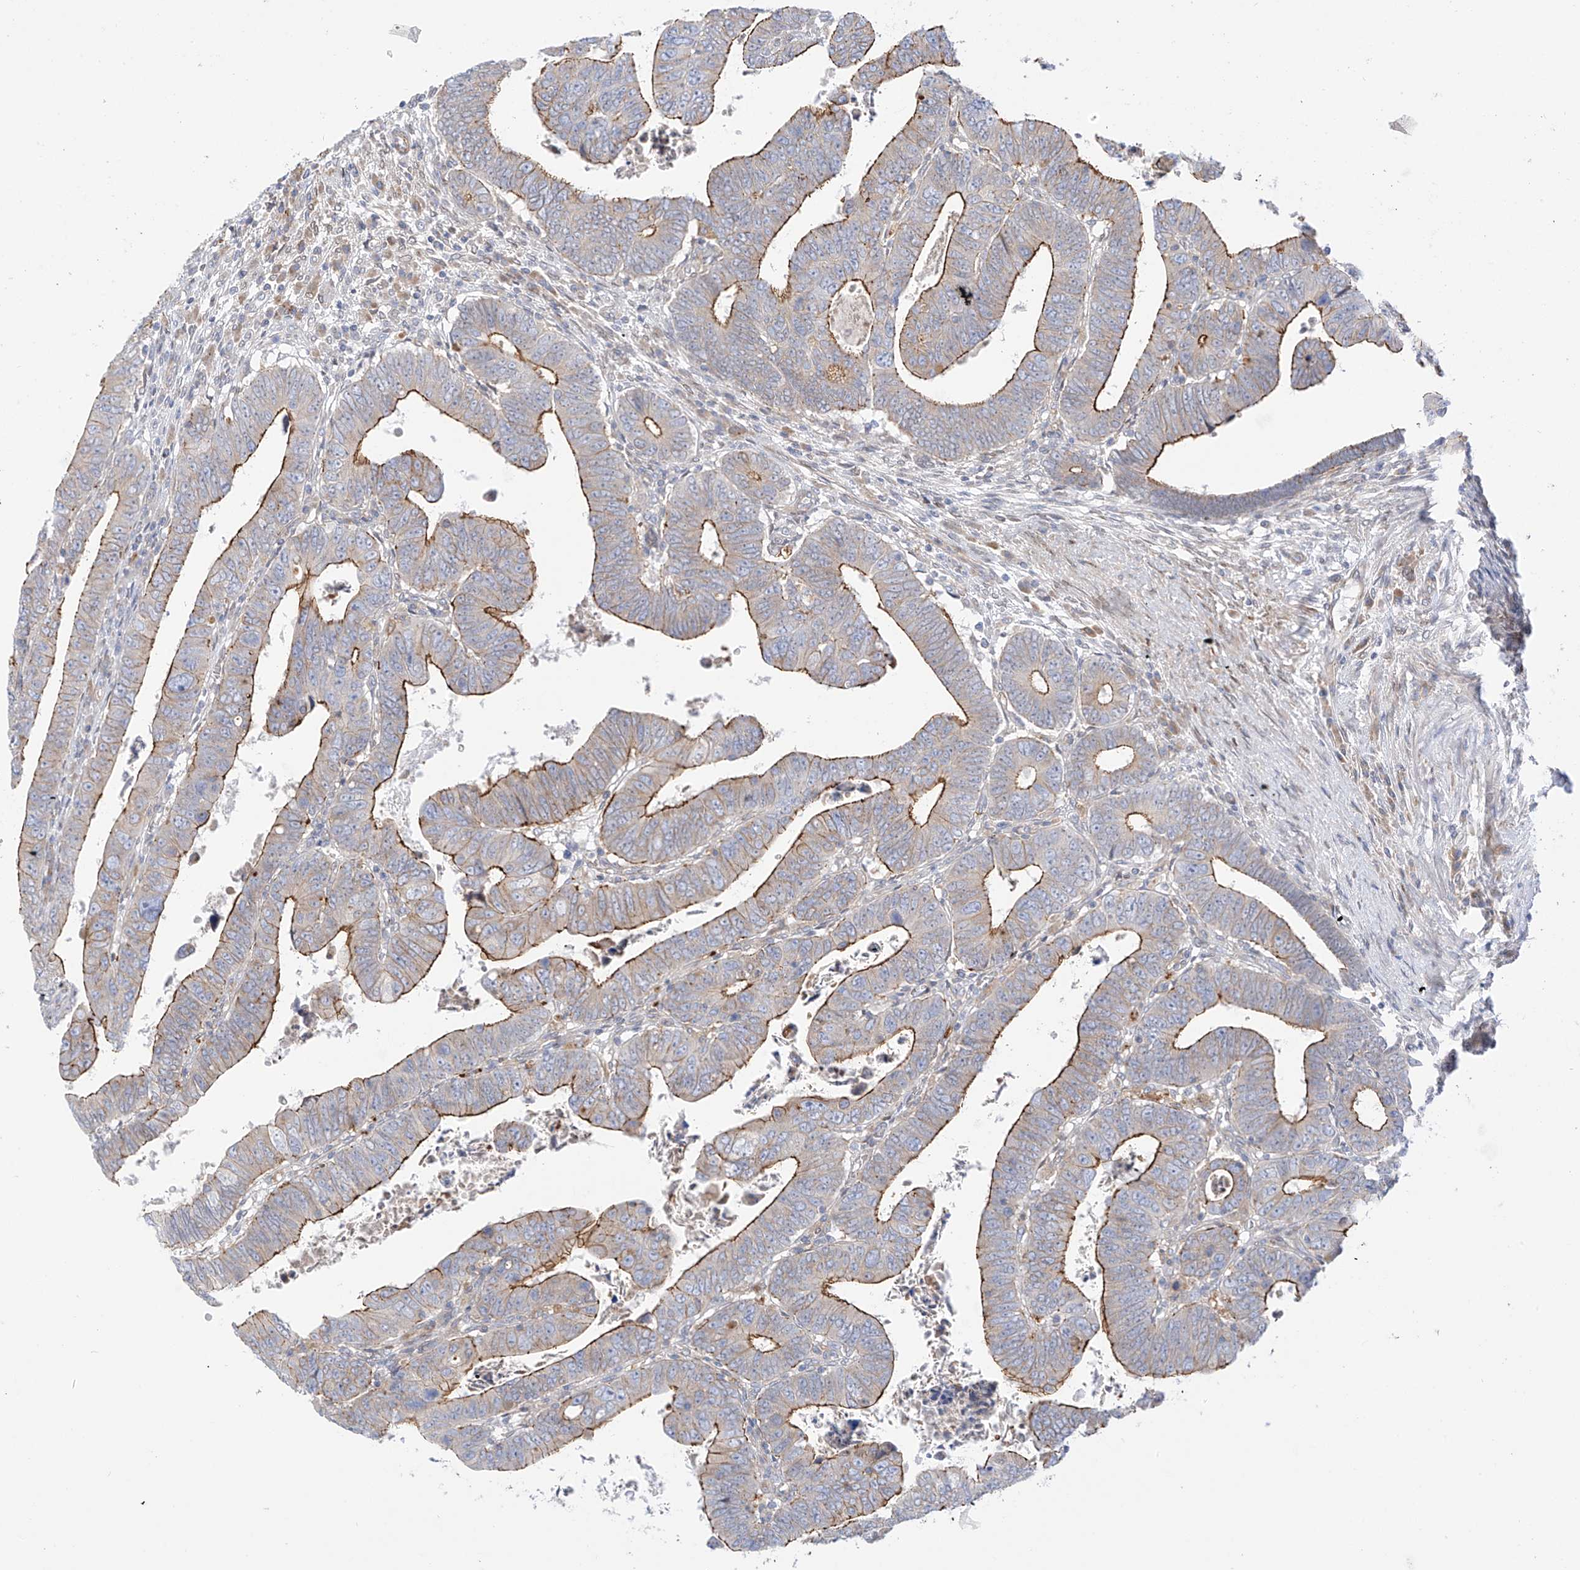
{"staining": {"intensity": "strong", "quantity": ">75%", "location": "cytoplasmic/membranous"}, "tissue": "colorectal cancer", "cell_type": "Tumor cells", "image_type": "cancer", "snomed": [{"axis": "morphology", "description": "Normal tissue, NOS"}, {"axis": "morphology", "description": "Adenocarcinoma, NOS"}, {"axis": "topography", "description": "Rectum"}], "caption": "Human adenocarcinoma (colorectal) stained with a protein marker shows strong staining in tumor cells.", "gene": "PCYOX1", "patient": {"sex": "female", "age": 65}}